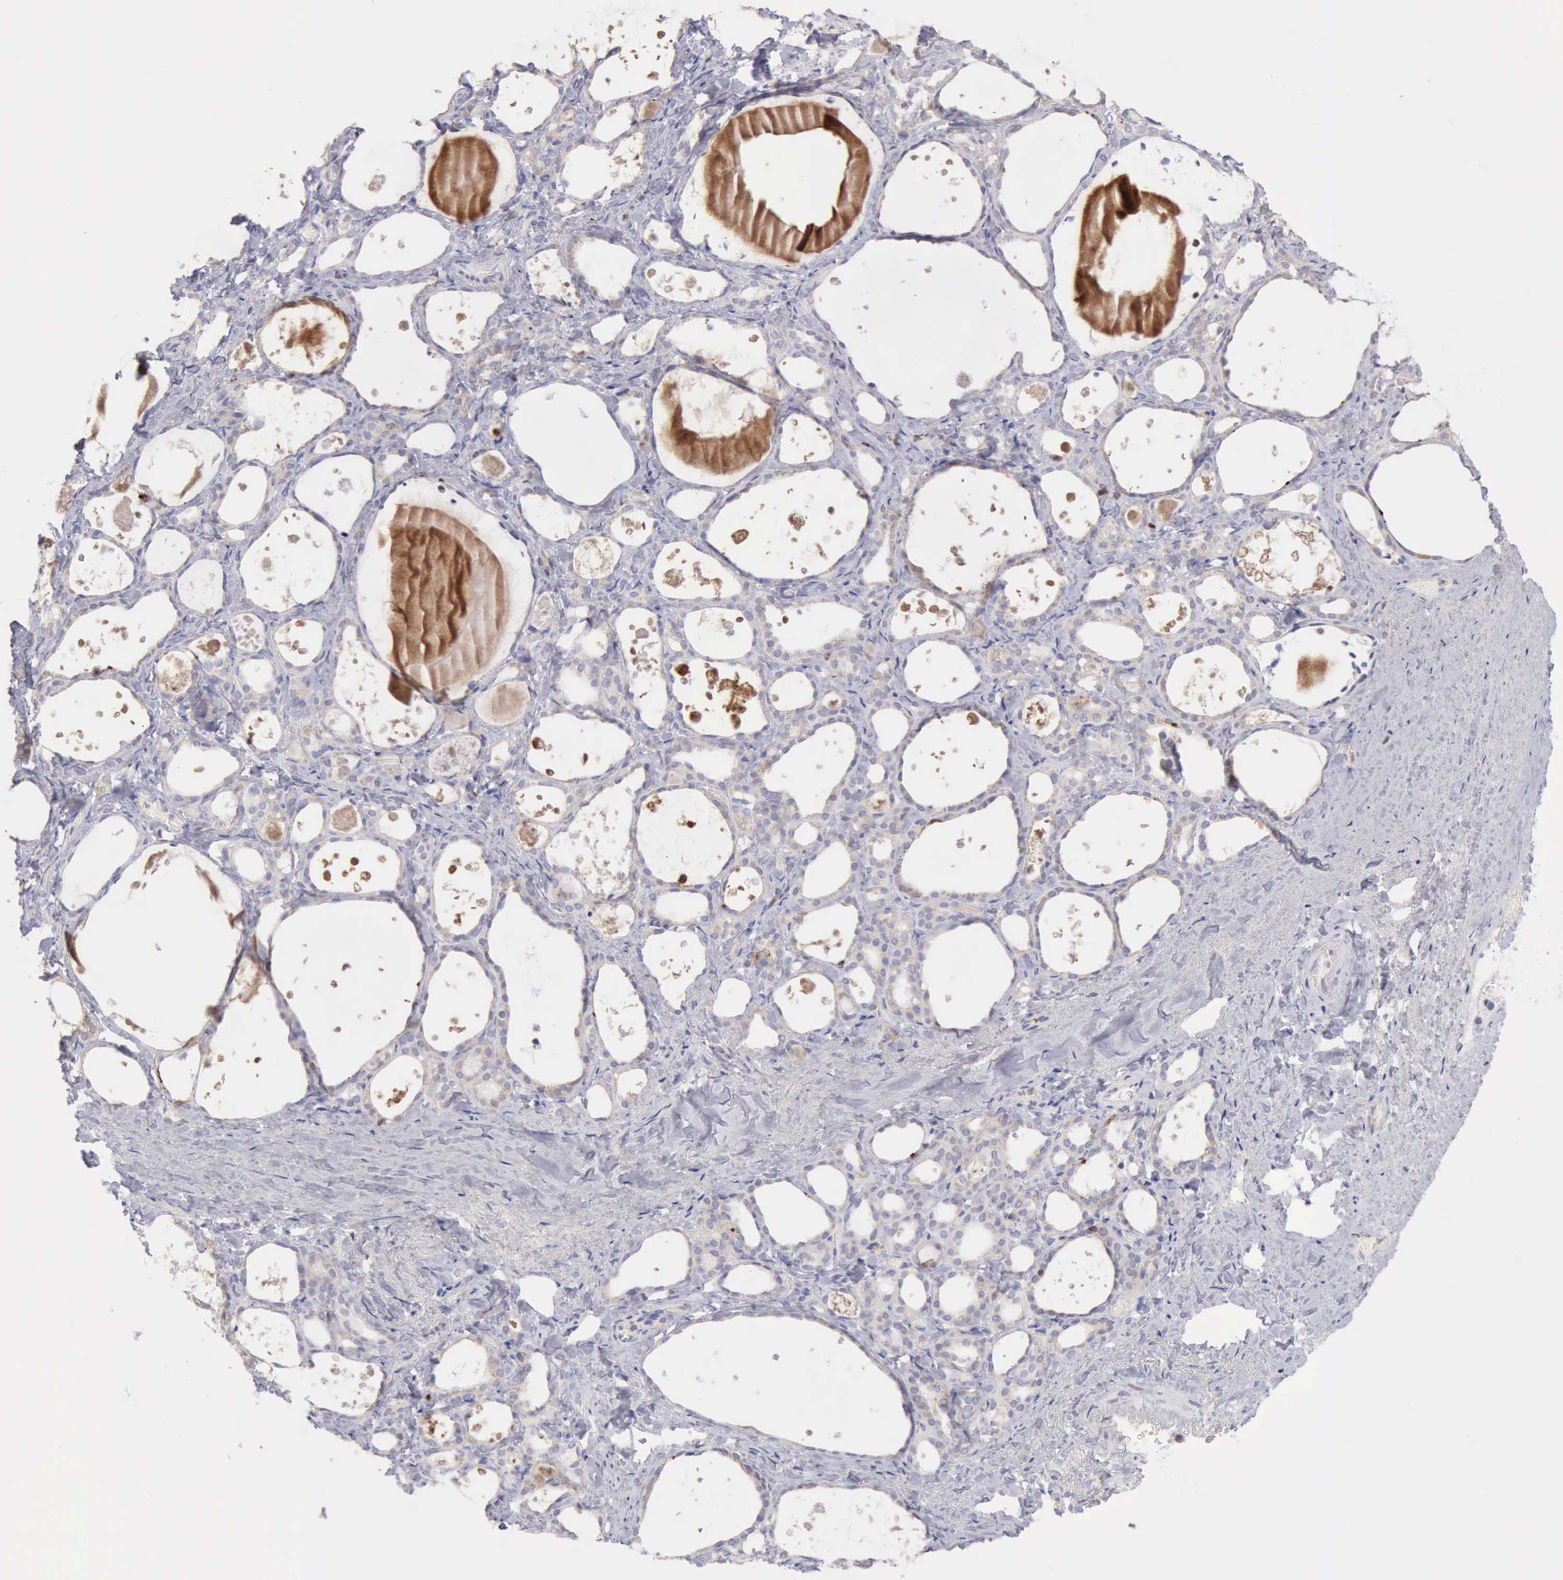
{"staining": {"intensity": "negative", "quantity": "none", "location": "none"}, "tissue": "thyroid gland", "cell_type": "Glandular cells", "image_type": "normal", "snomed": [{"axis": "morphology", "description": "Normal tissue, NOS"}, {"axis": "topography", "description": "Thyroid gland"}], "caption": "High power microscopy histopathology image of an immunohistochemistry (IHC) micrograph of normal thyroid gland, revealing no significant staining in glandular cells. Brightfield microscopy of IHC stained with DAB (brown) and hematoxylin (blue), captured at high magnification.", "gene": "SASH3", "patient": {"sex": "female", "age": 75}}